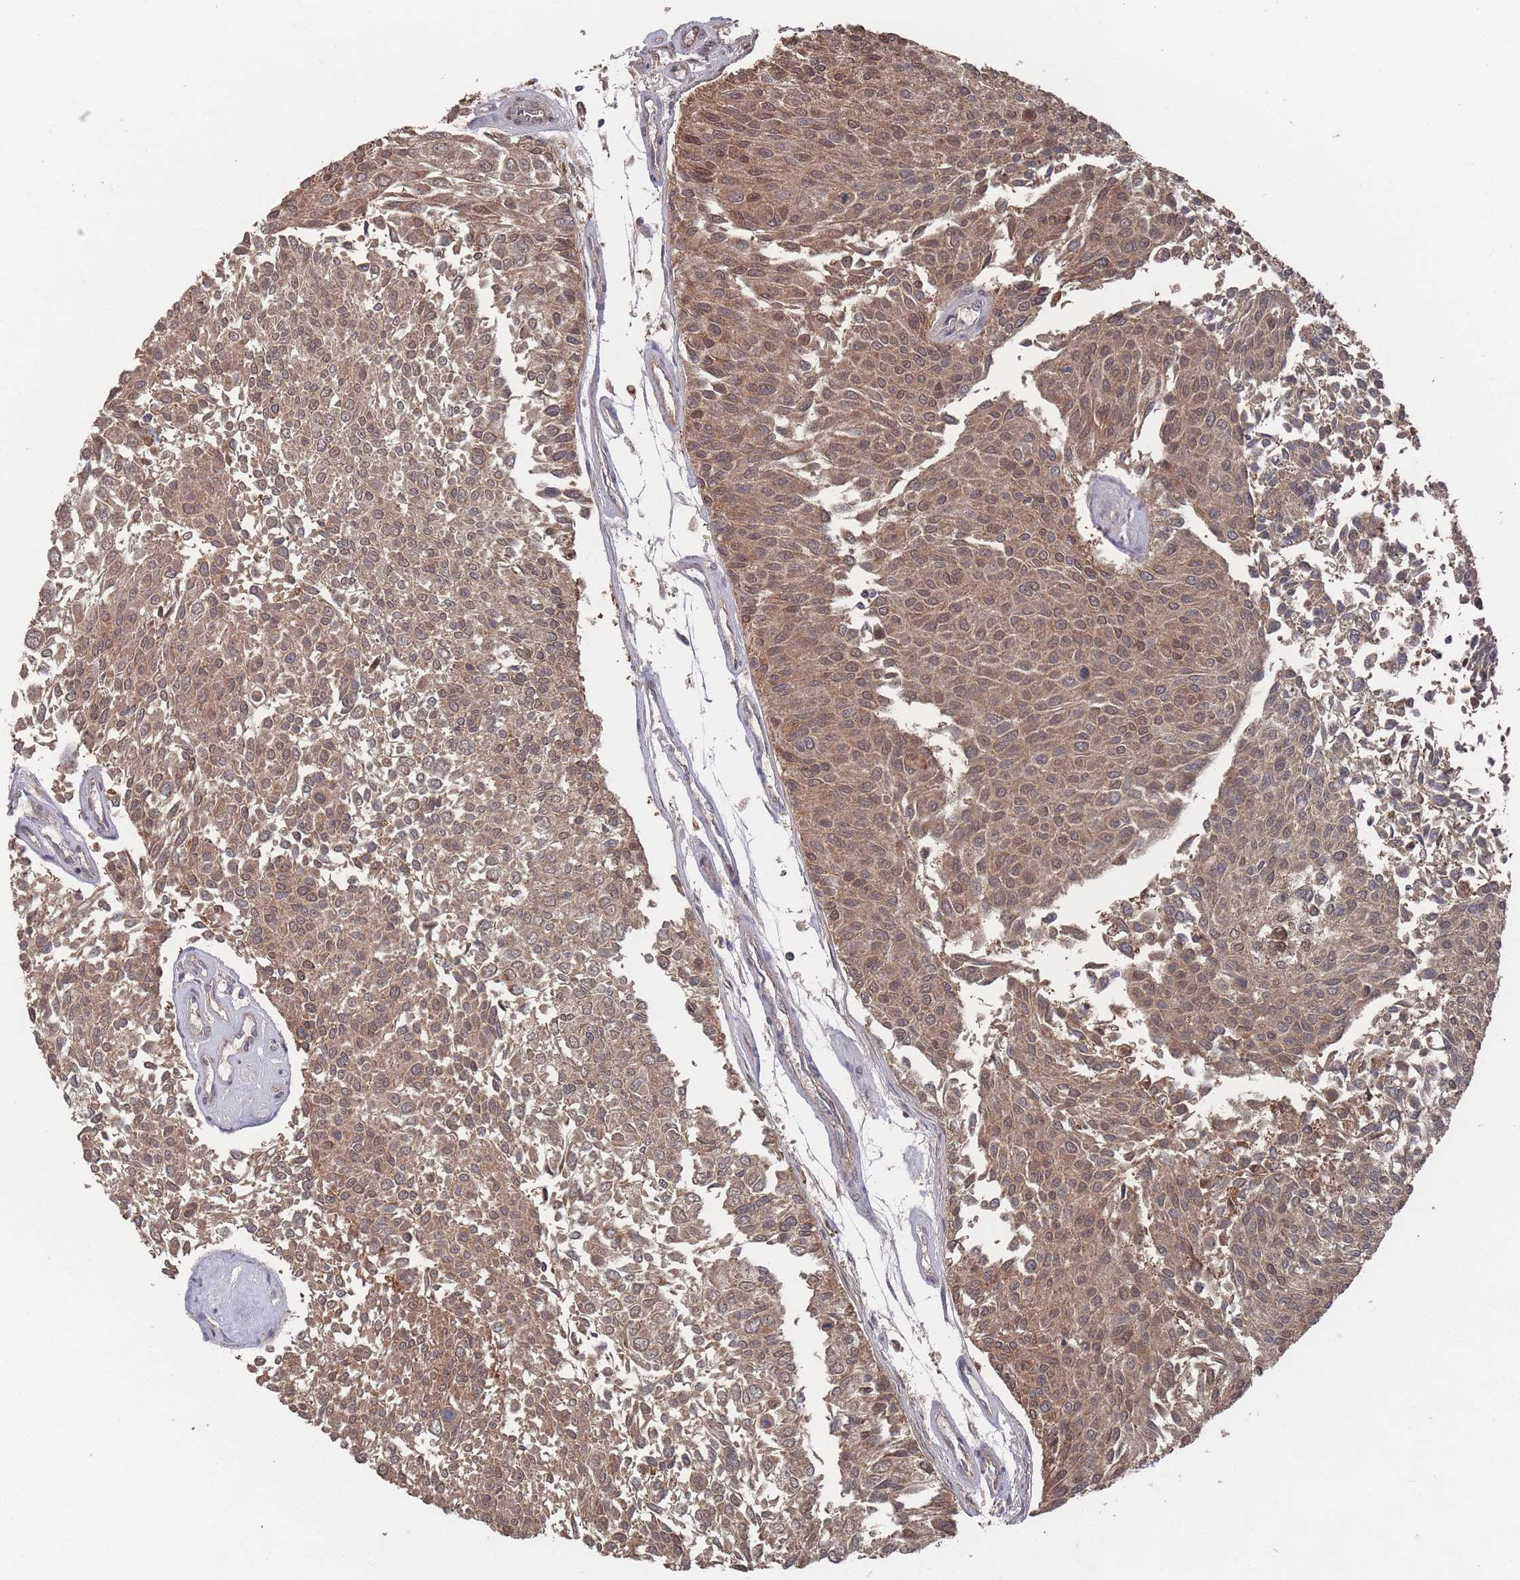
{"staining": {"intensity": "moderate", "quantity": ">75%", "location": "cytoplasmic/membranous,nuclear"}, "tissue": "urothelial cancer", "cell_type": "Tumor cells", "image_type": "cancer", "snomed": [{"axis": "morphology", "description": "Urothelial carcinoma, NOS"}, {"axis": "topography", "description": "Urinary bladder"}], "caption": "Transitional cell carcinoma was stained to show a protein in brown. There is medium levels of moderate cytoplasmic/membranous and nuclear staining in about >75% of tumor cells.", "gene": "SF3B1", "patient": {"sex": "male", "age": 55}}